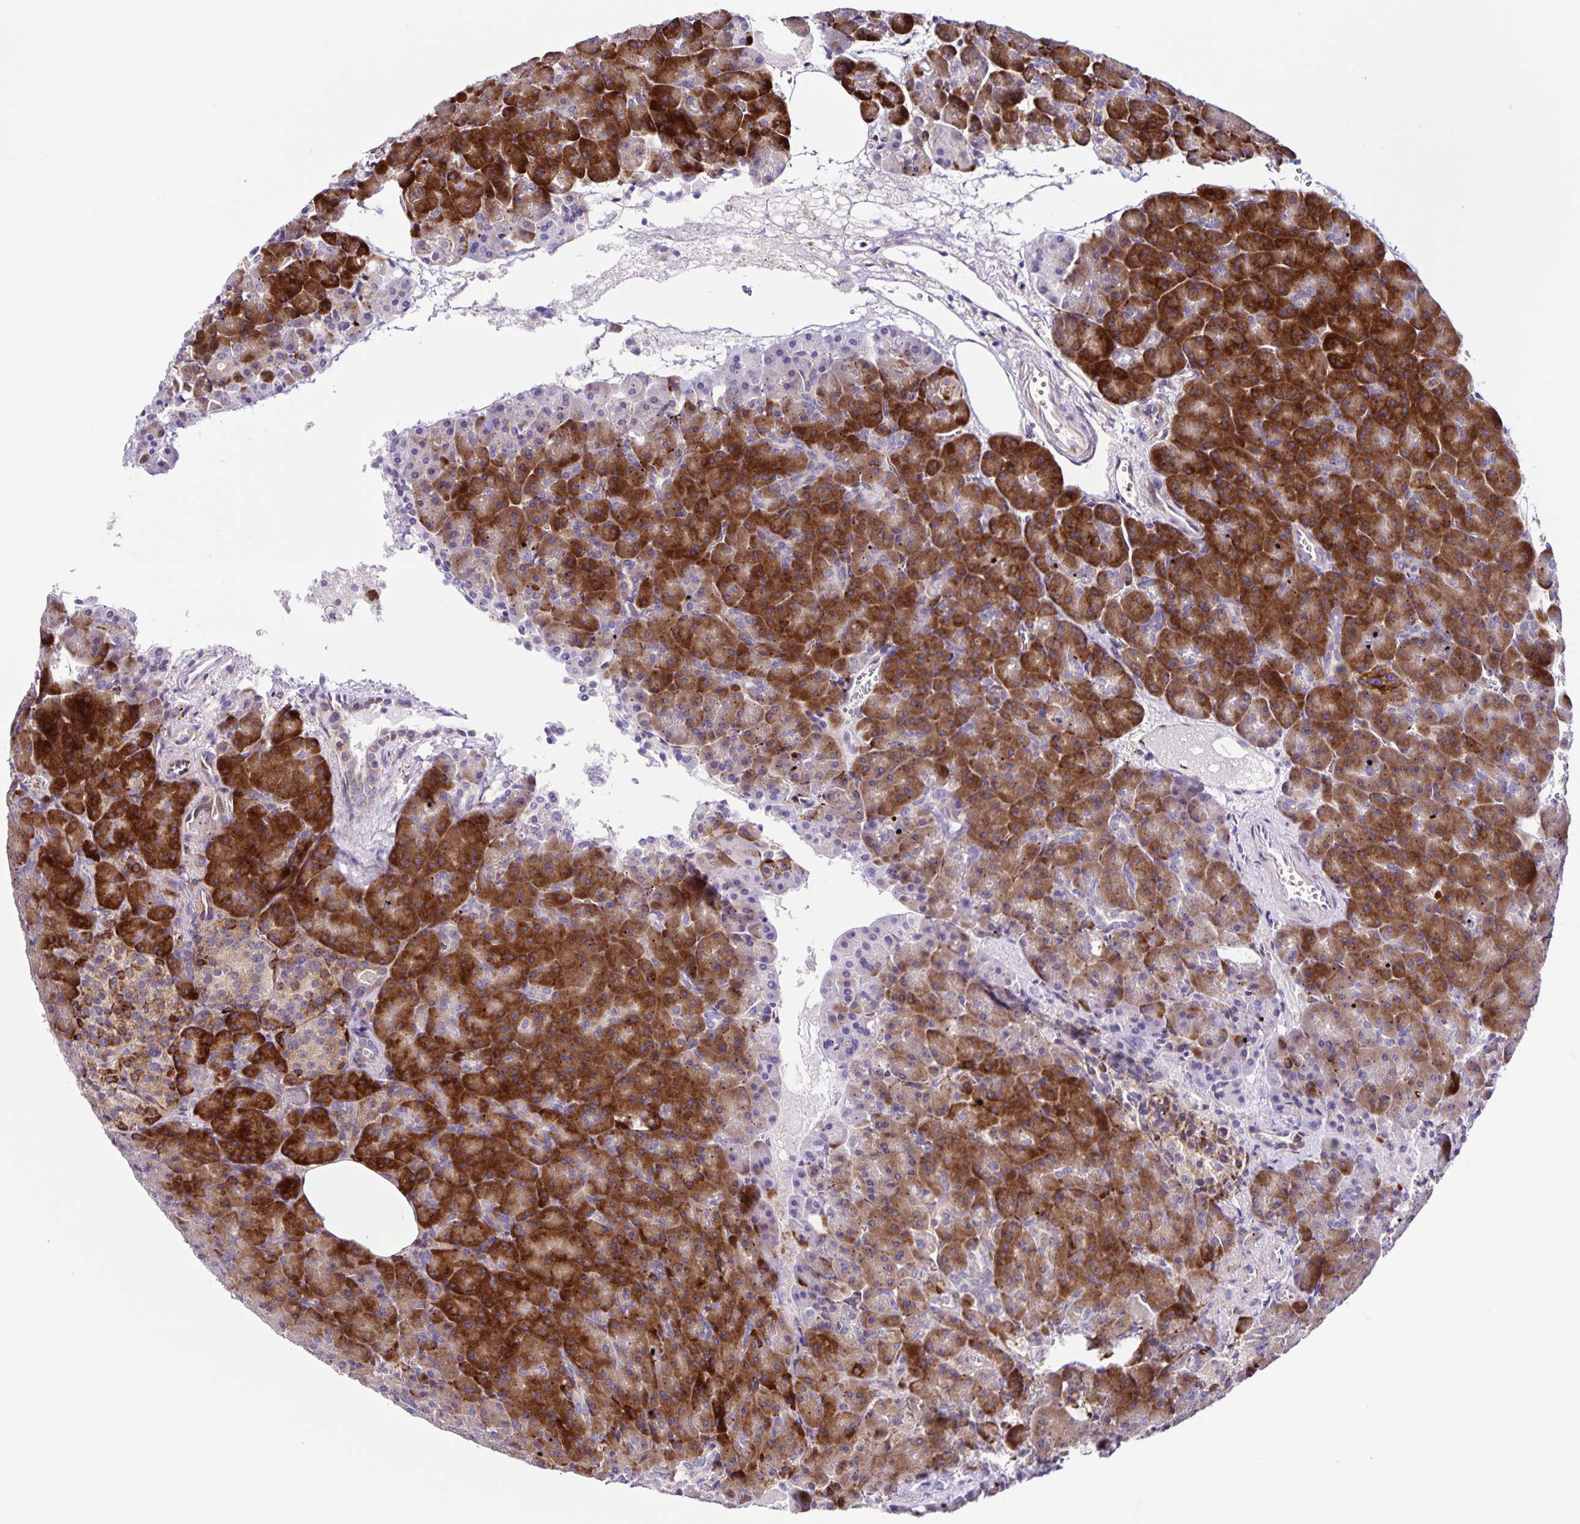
{"staining": {"intensity": "strong", "quantity": "25%-75%", "location": "cytoplasmic/membranous"}, "tissue": "pancreas", "cell_type": "Exocrine glandular cells", "image_type": "normal", "snomed": [{"axis": "morphology", "description": "Normal tissue, NOS"}, {"axis": "topography", "description": "Pancreas"}], "caption": "Protein staining of normal pancreas shows strong cytoplasmic/membranous positivity in approximately 25%-75% of exocrine glandular cells.", "gene": "OSBPL5", "patient": {"sex": "female", "age": 74}}